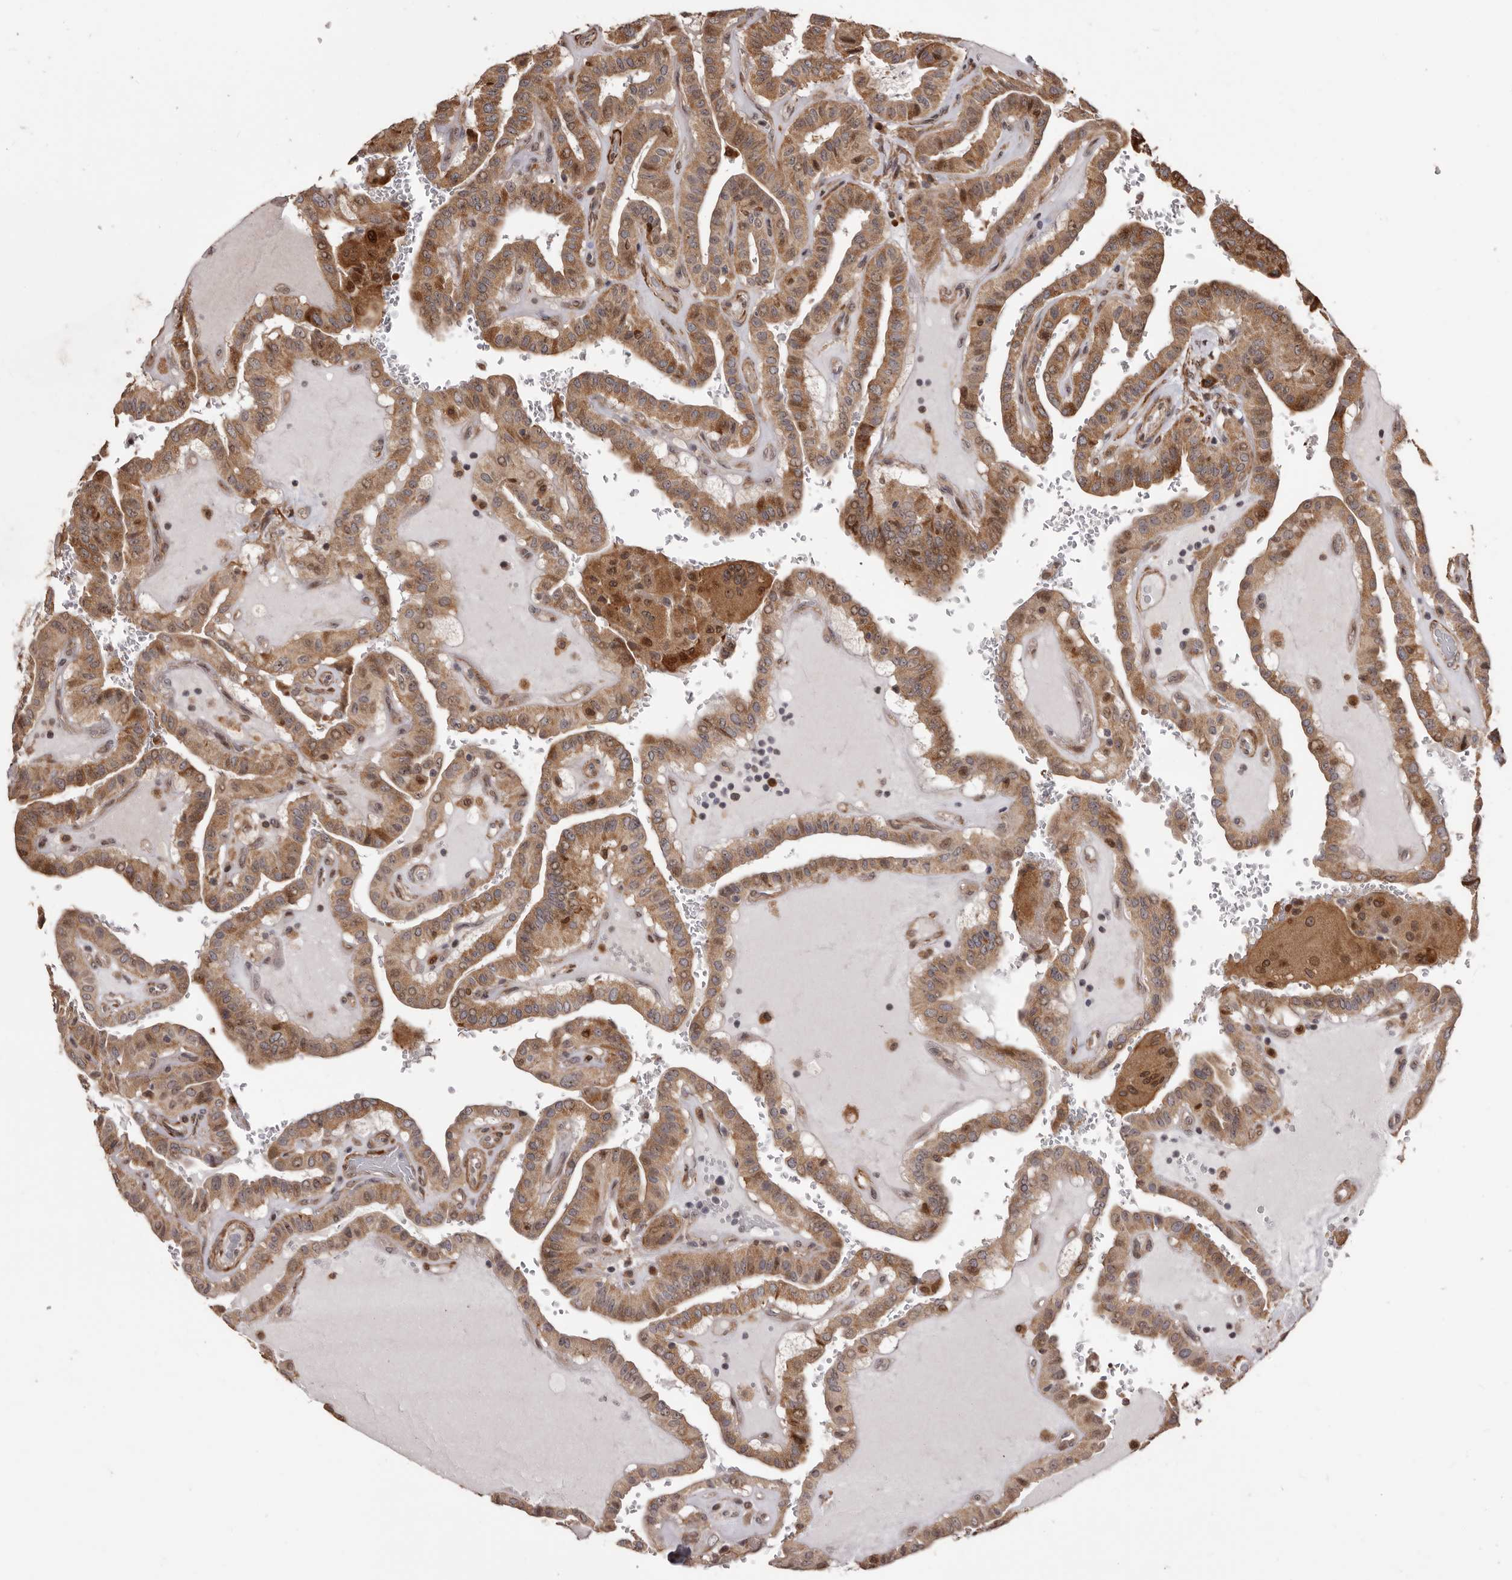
{"staining": {"intensity": "moderate", "quantity": ">75%", "location": "cytoplasmic/membranous"}, "tissue": "thyroid cancer", "cell_type": "Tumor cells", "image_type": "cancer", "snomed": [{"axis": "morphology", "description": "Papillary adenocarcinoma, NOS"}, {"axis": "topography", "description": "Thyroid gland"}], "caption": "This is a photomicrograph of immunohistochemistry (IHC) staining of thyroid papillary adenocarcinoma, which shows moderate positivity in the cytoplasmic/membranous of tumor cells.", "gene": "ZCCHC7", "patient": {"sex": "male", "age": 77}}